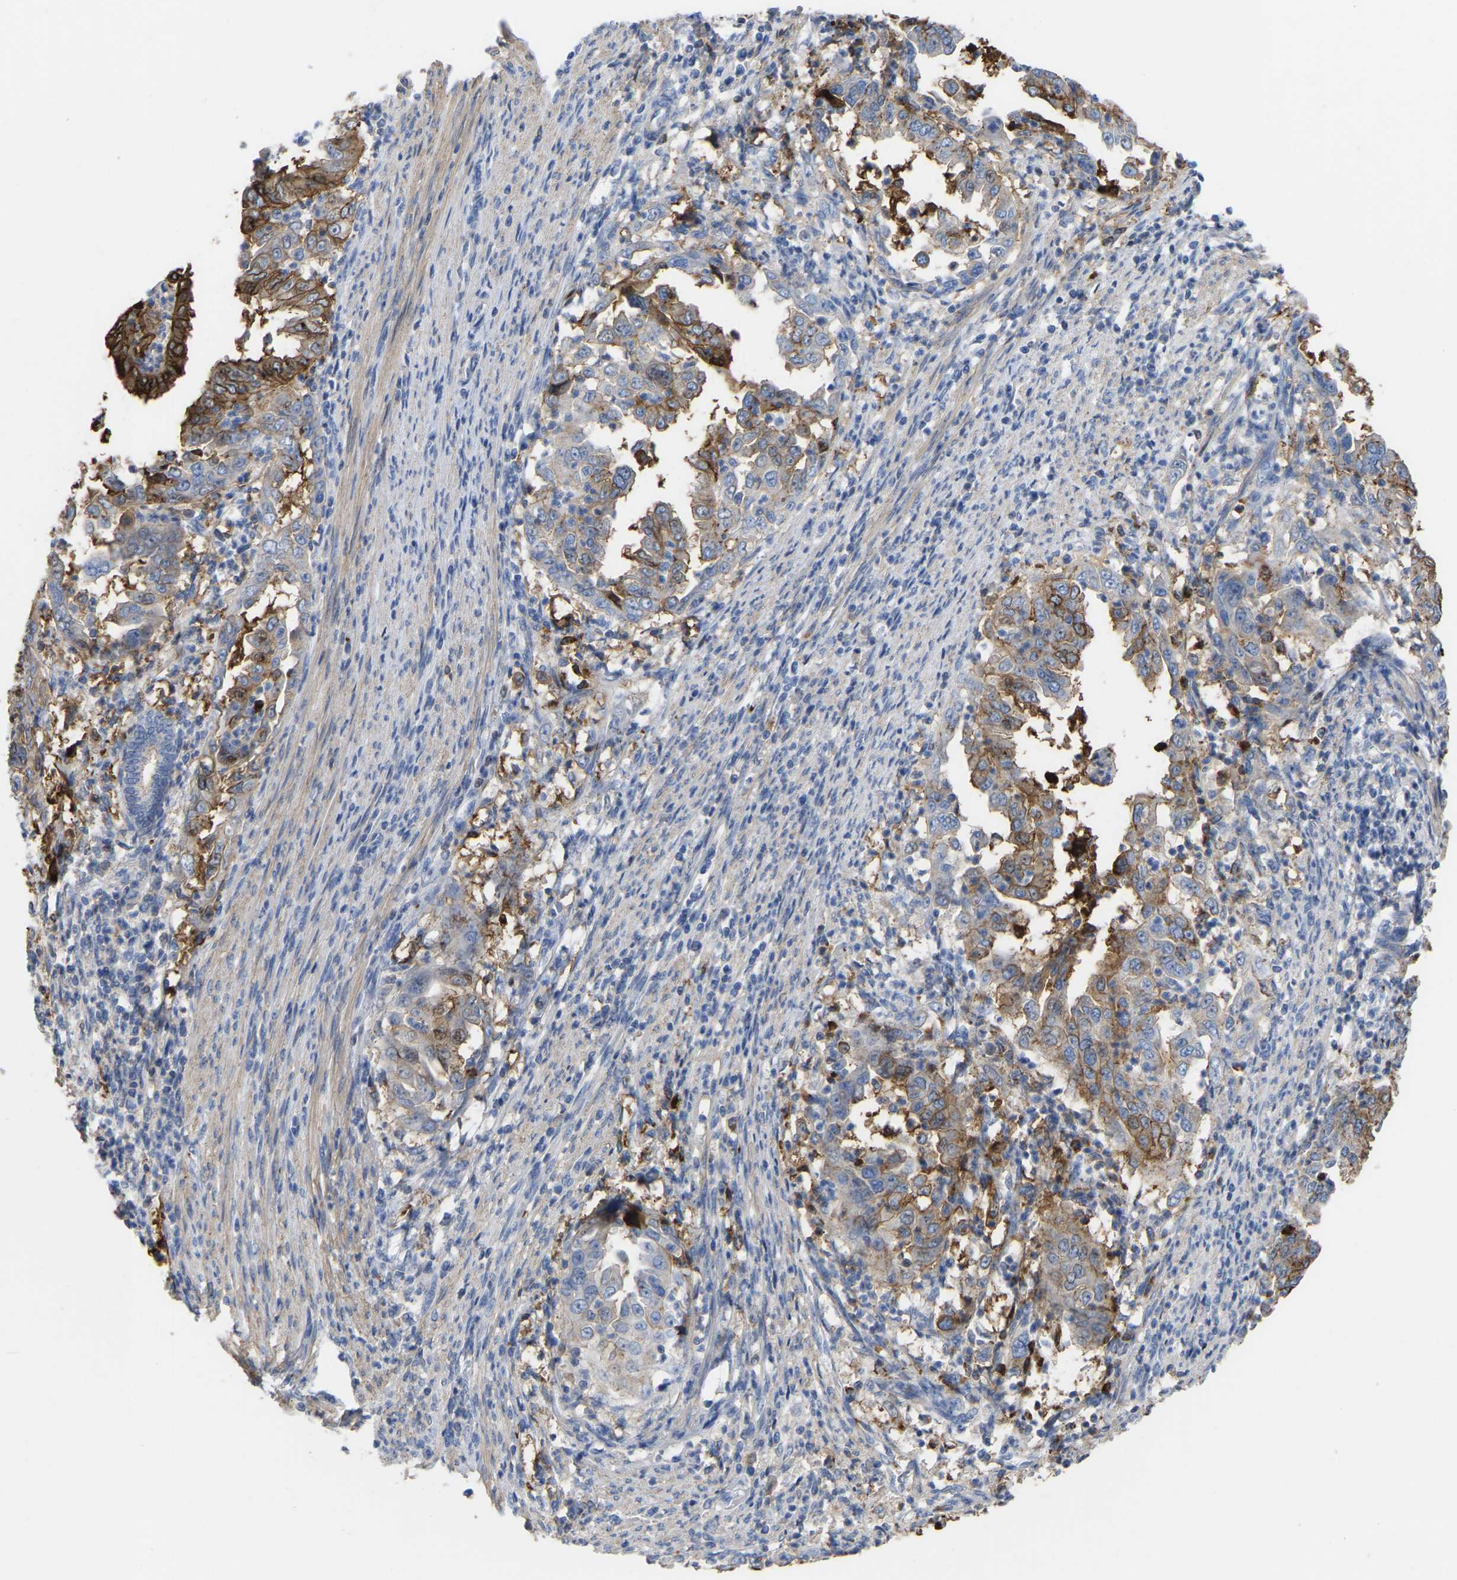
{"staining": {"intensity": "moderate", "quantity": ">75%", "location": "cytoplasmic/membranous"}, "tissue": "endometrial cancer", "cell_type": "Tumor cells", "image_type": "cancer", "snomed": [{"axis": "morphology", "description": "Adenocarcinoma, NOS"}, {"axis": "topography", "description": "Endometrium"}], "caption": "Human endometrial cancer stained with a protein marker demonstrates moderate staining in tumor cells.", "gene": "ZNF449", "patient": {"sex": "female", "age": 85}}